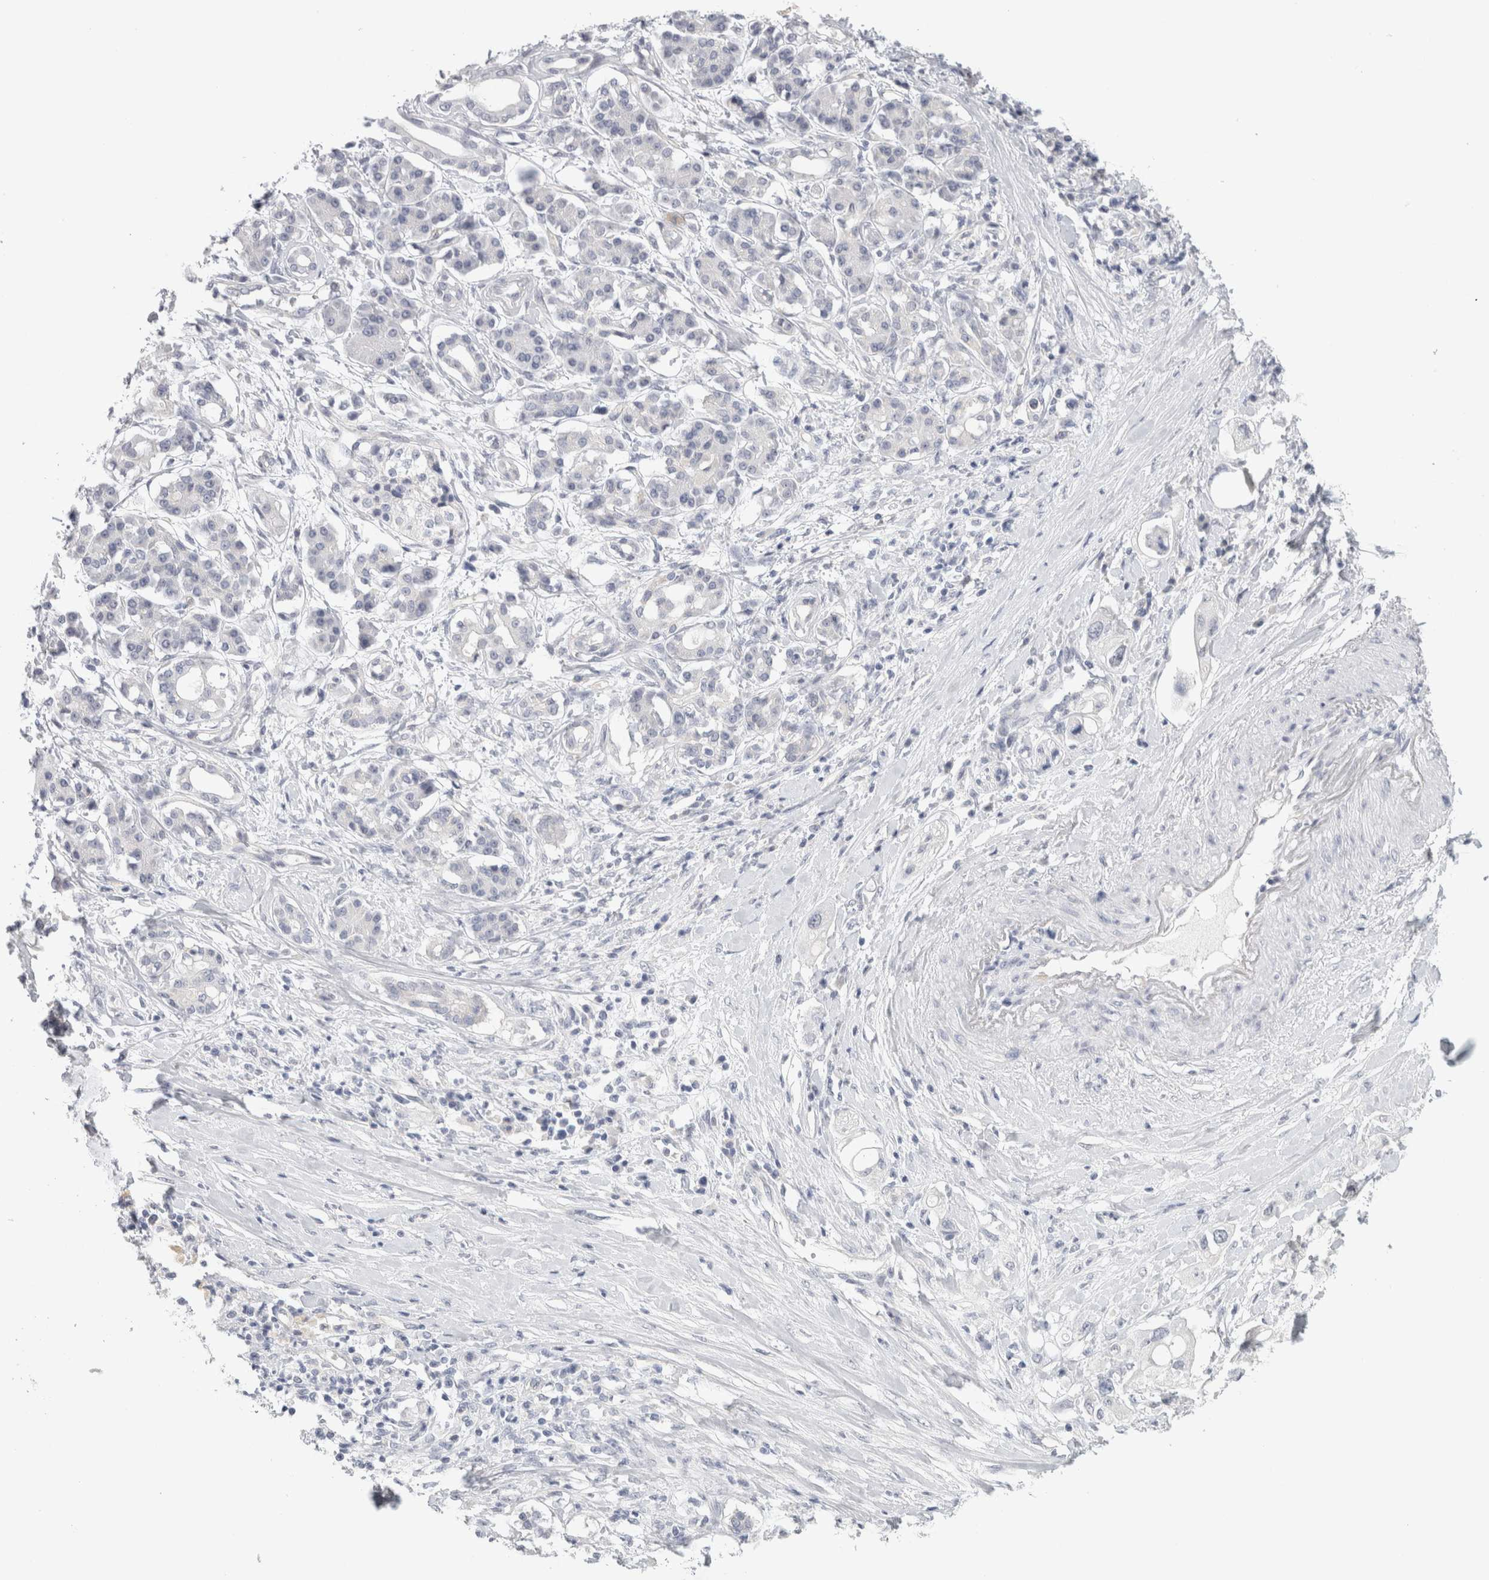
{"staining": {"intensity": "negative", "quantity": "none", "location": "none"}, "tissue": "pancreatic cancer", "cell_type": "Tumor cells", "image_type": "cancer", "snomed": [{"axis": "morphology", "description": "Adenocarcinoma, NOS"}, {"axis": "topography", "description": "Pancreas"}], "caption": "A high-resolution image shows immunohistochemistry (IHC) staining of pancreatic cancer (adenocarcinoma), which displays no significant expression in tumor cells. (DAB (3,3'-diaminobenzidine) IHC visualized using brightfield microscopy, high magnification).", "gene": "TONSL", "patient": {"sex": "female", "age": 56}}